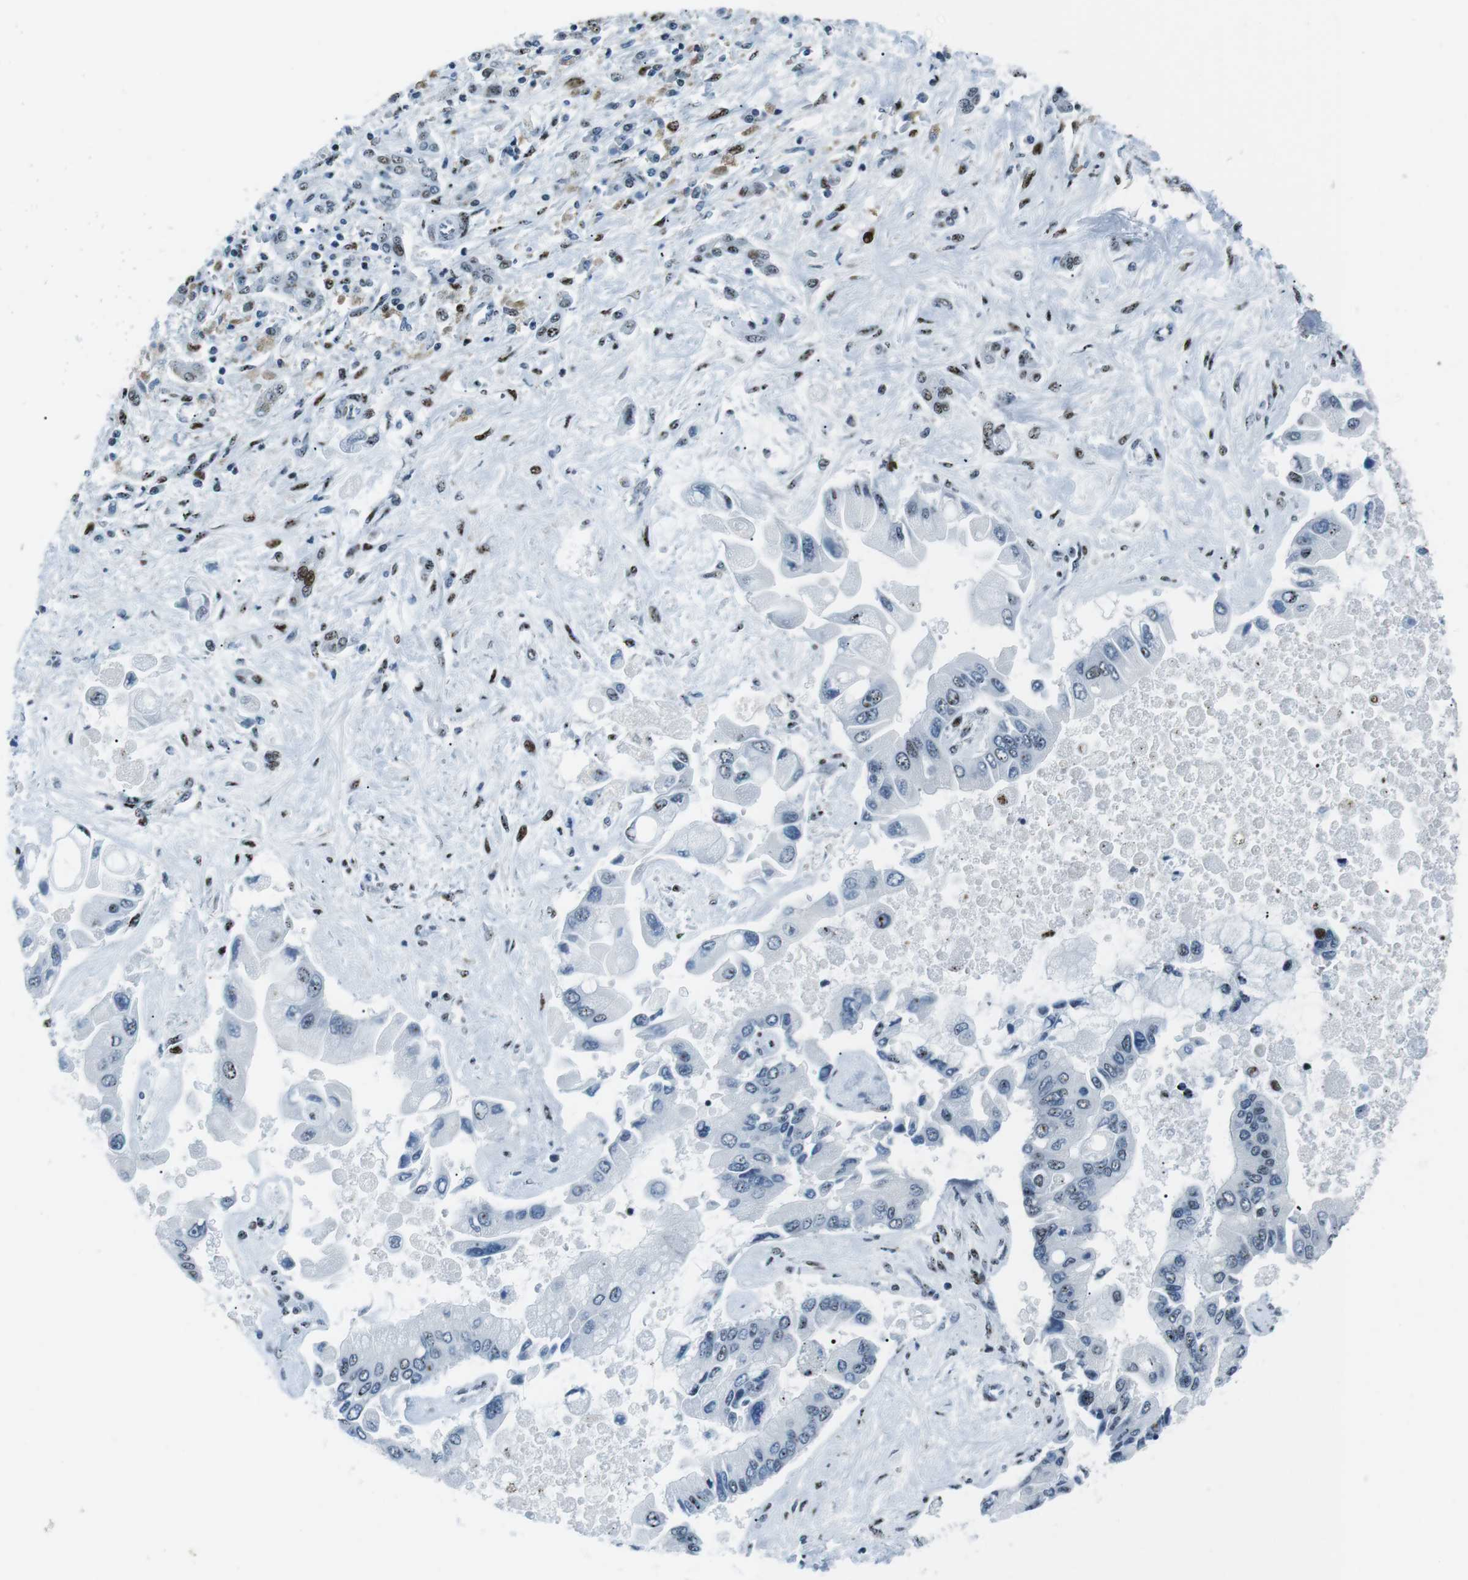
{"staining": {"intensity": "negative", "quantity": "none", "location": "none"}, "tissue": "liver cancer", "cell_type": "Tumor cells", "image_type": "cancer", "snomed": [{"axis": "morphology", "description": "Cholangiocarcinoma"}, {"axis": "topography", "description": "Liver"}], "caption": "DAB immunohistochemical staining of human liver cancer (cholangiocarcinoma) reveals no significant expression in tumor cells.", "gene": "PML", "patient": {"sex": "male", "age": 50}}